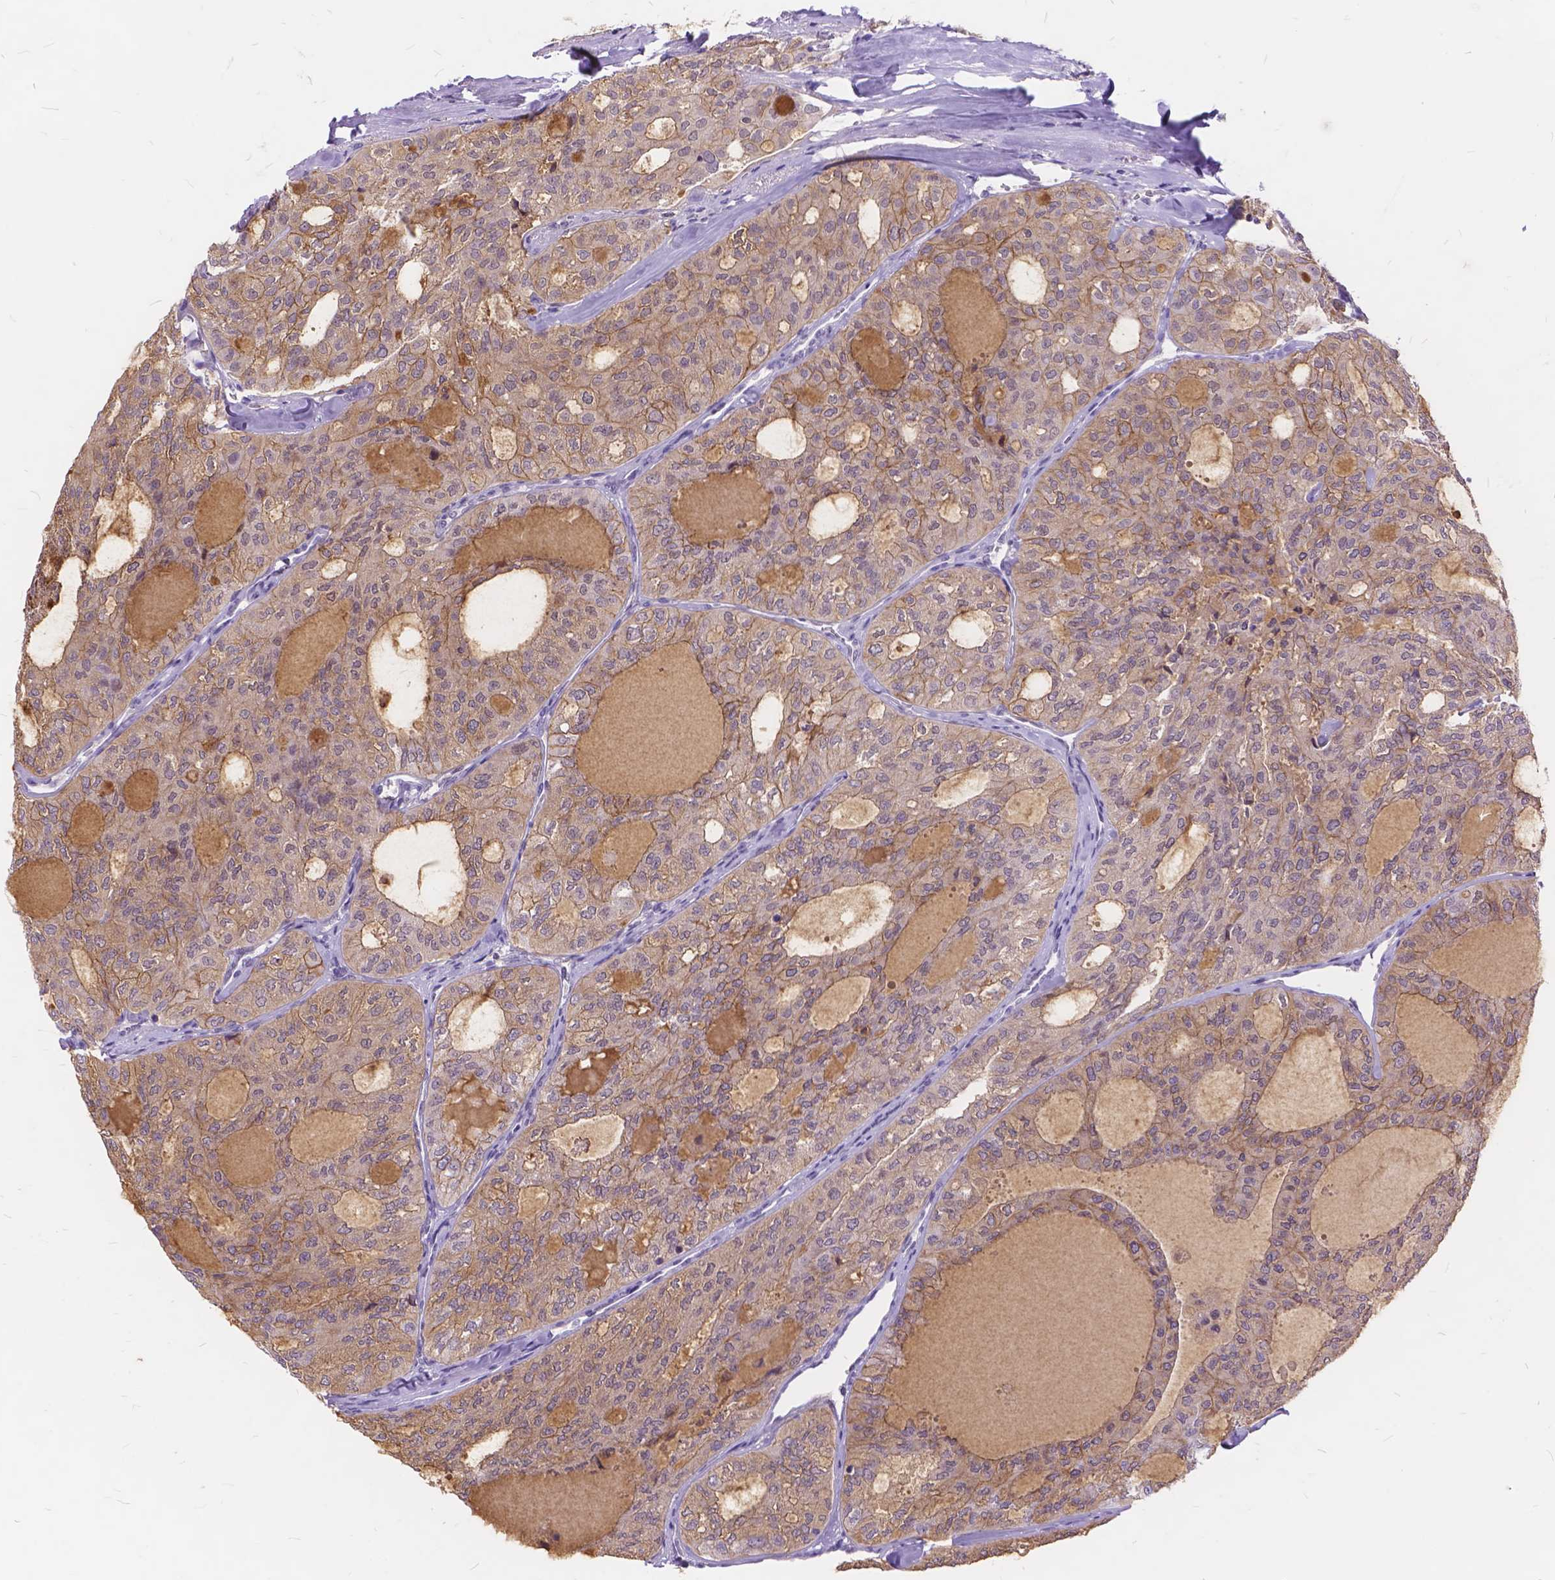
{"staining": {"intensity": "moderate", "quantity": ">75%", "location": "cytoplasmic/membranous"}, "tissue": "thyroid cancer", "cell_type": "Tumor cells", "image_type": "cancer", "snomed": [{"axis": "morphology", "description": "Follicular adenoma carcinoma, NOS"}, {"axis": "topography", "description": "Thyroid gland"}], "caption": "A high-resolution micrograph shows immunohistochemistry staining of follicular adenoma carcinoma (thyroid), which shows moderate cytoplasmic/membranous staining in about >75% of tumor cells. (Stains: DAB (3,3'-diaminobenzidine) in brown, nuclei in blue, Microscopy: brightfield microscopy at high magnification).", "gene": "MAN2C1", "patient": {"sex": "male", "age": 75}}